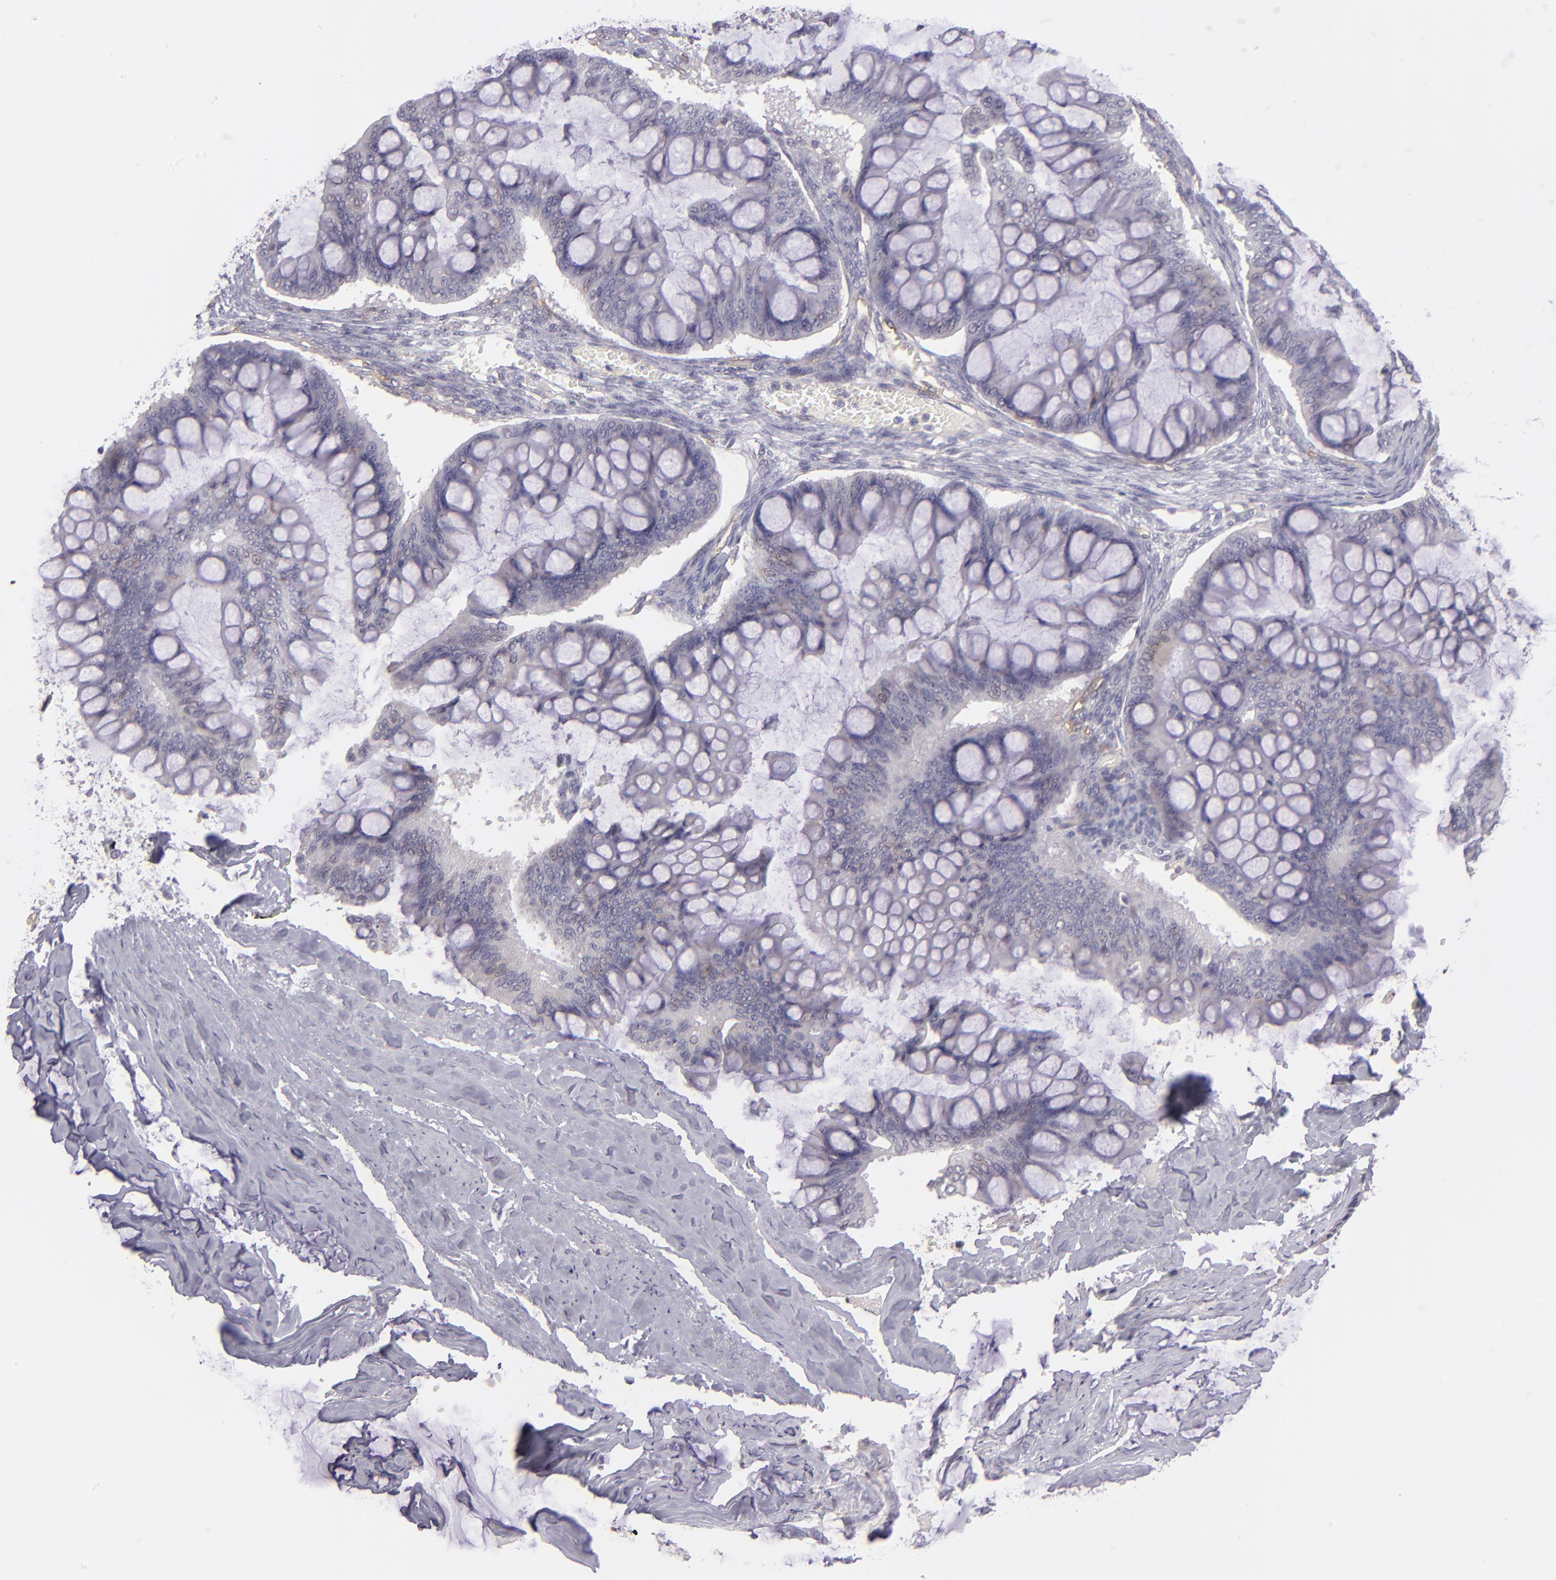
{"staining": {"intensity": "weak", "quantity": "<25%", "location": "cytoplasmic/membranous"}, "tissue": "ovarian cancer", "cell_type": "Tumor cells", "image_type": "cancer", "snomed": [{"axis": "morphology", "description": "Cystadenocarcinoma, mucinous, NOS"}, {"axis": "topography", "description": "Ovary"}], "caption": "Ovarian cancer stained for a protein using immunohistochemistry (IHC) demonstrates no staining tumor cells.", "gene": "THBD", "patient": {"sex": "female", "age": 73}}